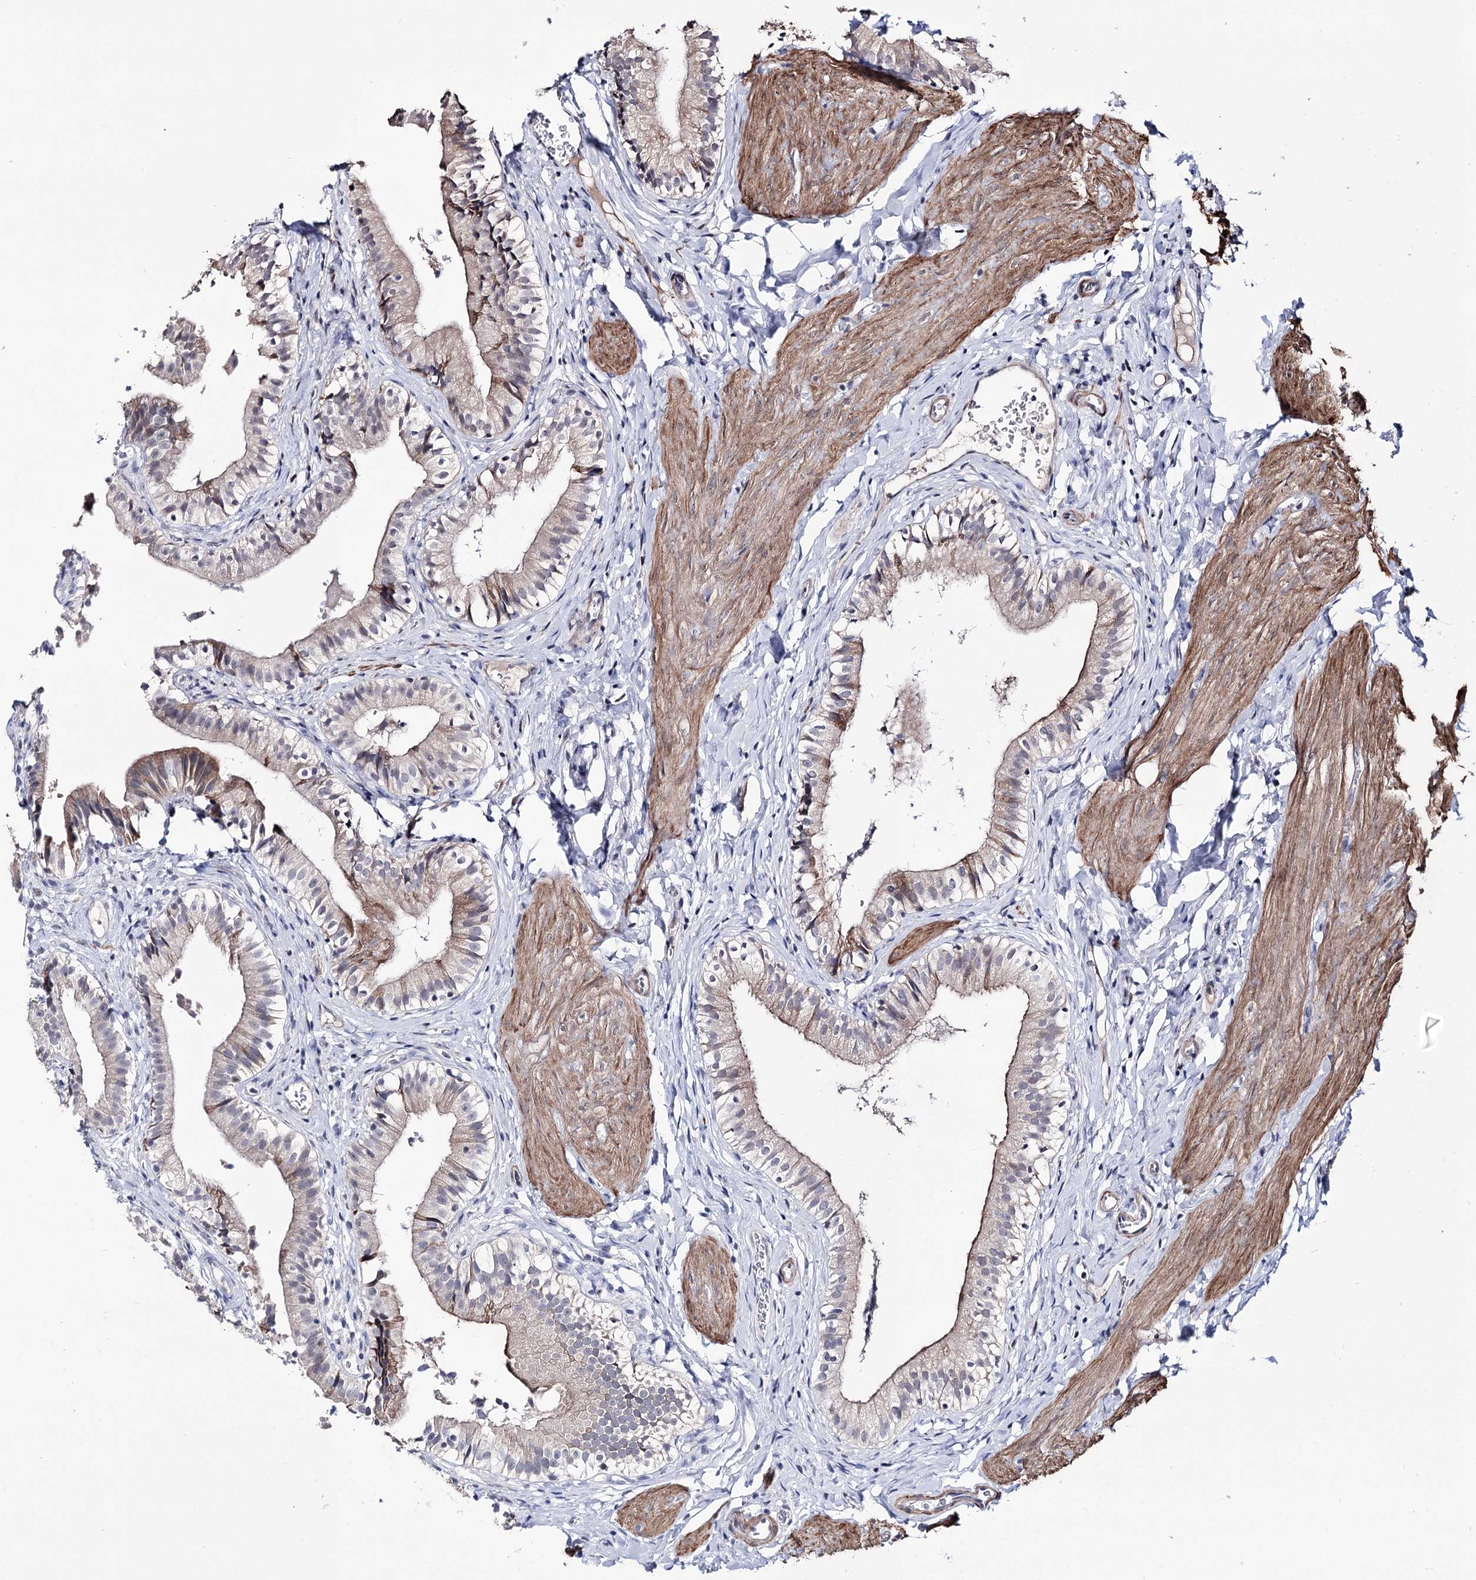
{"staining": {"intensity": "moderate", "quantity": "25%-75%", "location": "cytoplasmic/membranous"}, "tissue": "gallbladder", "cell_type": "Glandular cells", "image_type": "normal", "snomed": [{"axis": "morphology", "description": "Normal tissue, NOS"}, {"axis": "topography", "description": "Gallbladder"}], "caption": "Human gallbladder stained with a brown dye demonstrates moderate cytoplasmic/membranous positive positivity in about 25%-75% of glandular cells.", "gene": "PPRC1", "patient": {"sex": "female", "age": 47}}